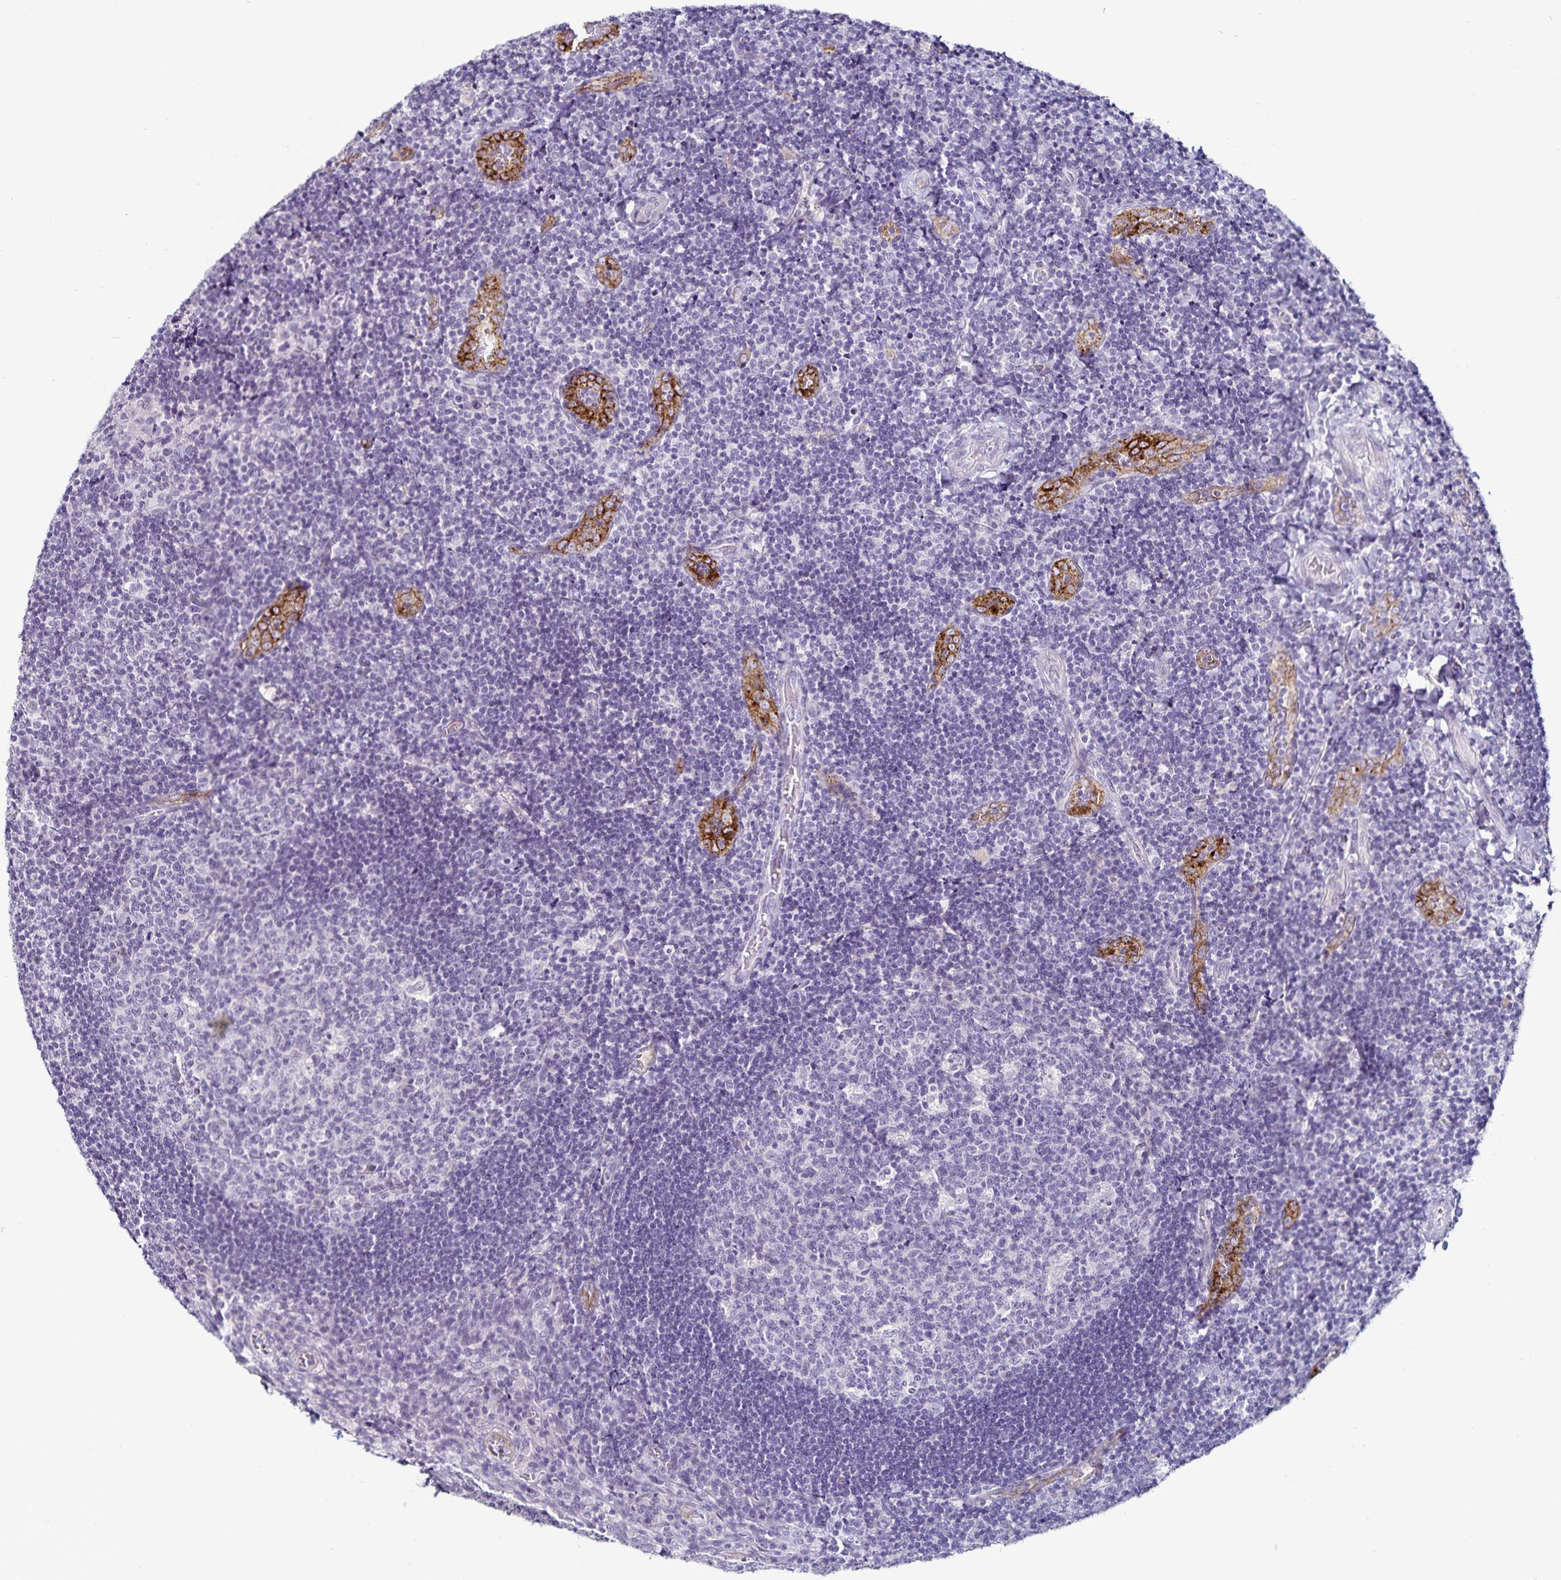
{"staining": {"intensity": "negative", "quantity": "none", "location": "none"}, "tissue": "tonsil", "cell_type": "Germinal center cells", "image_type": "normal", "snomed": [{"axis": "morphology", "description": "Normal tissue, NOS"}, {"axis": "topography", "description": "Tonsil"}], "caption": "Immunohistochemistry image of normal tonsil stained for a protein (brown), which displays no expression in germinal center cells.", "gene": "TSPAN7", "patient": {"sex": "male", "age": 17}}